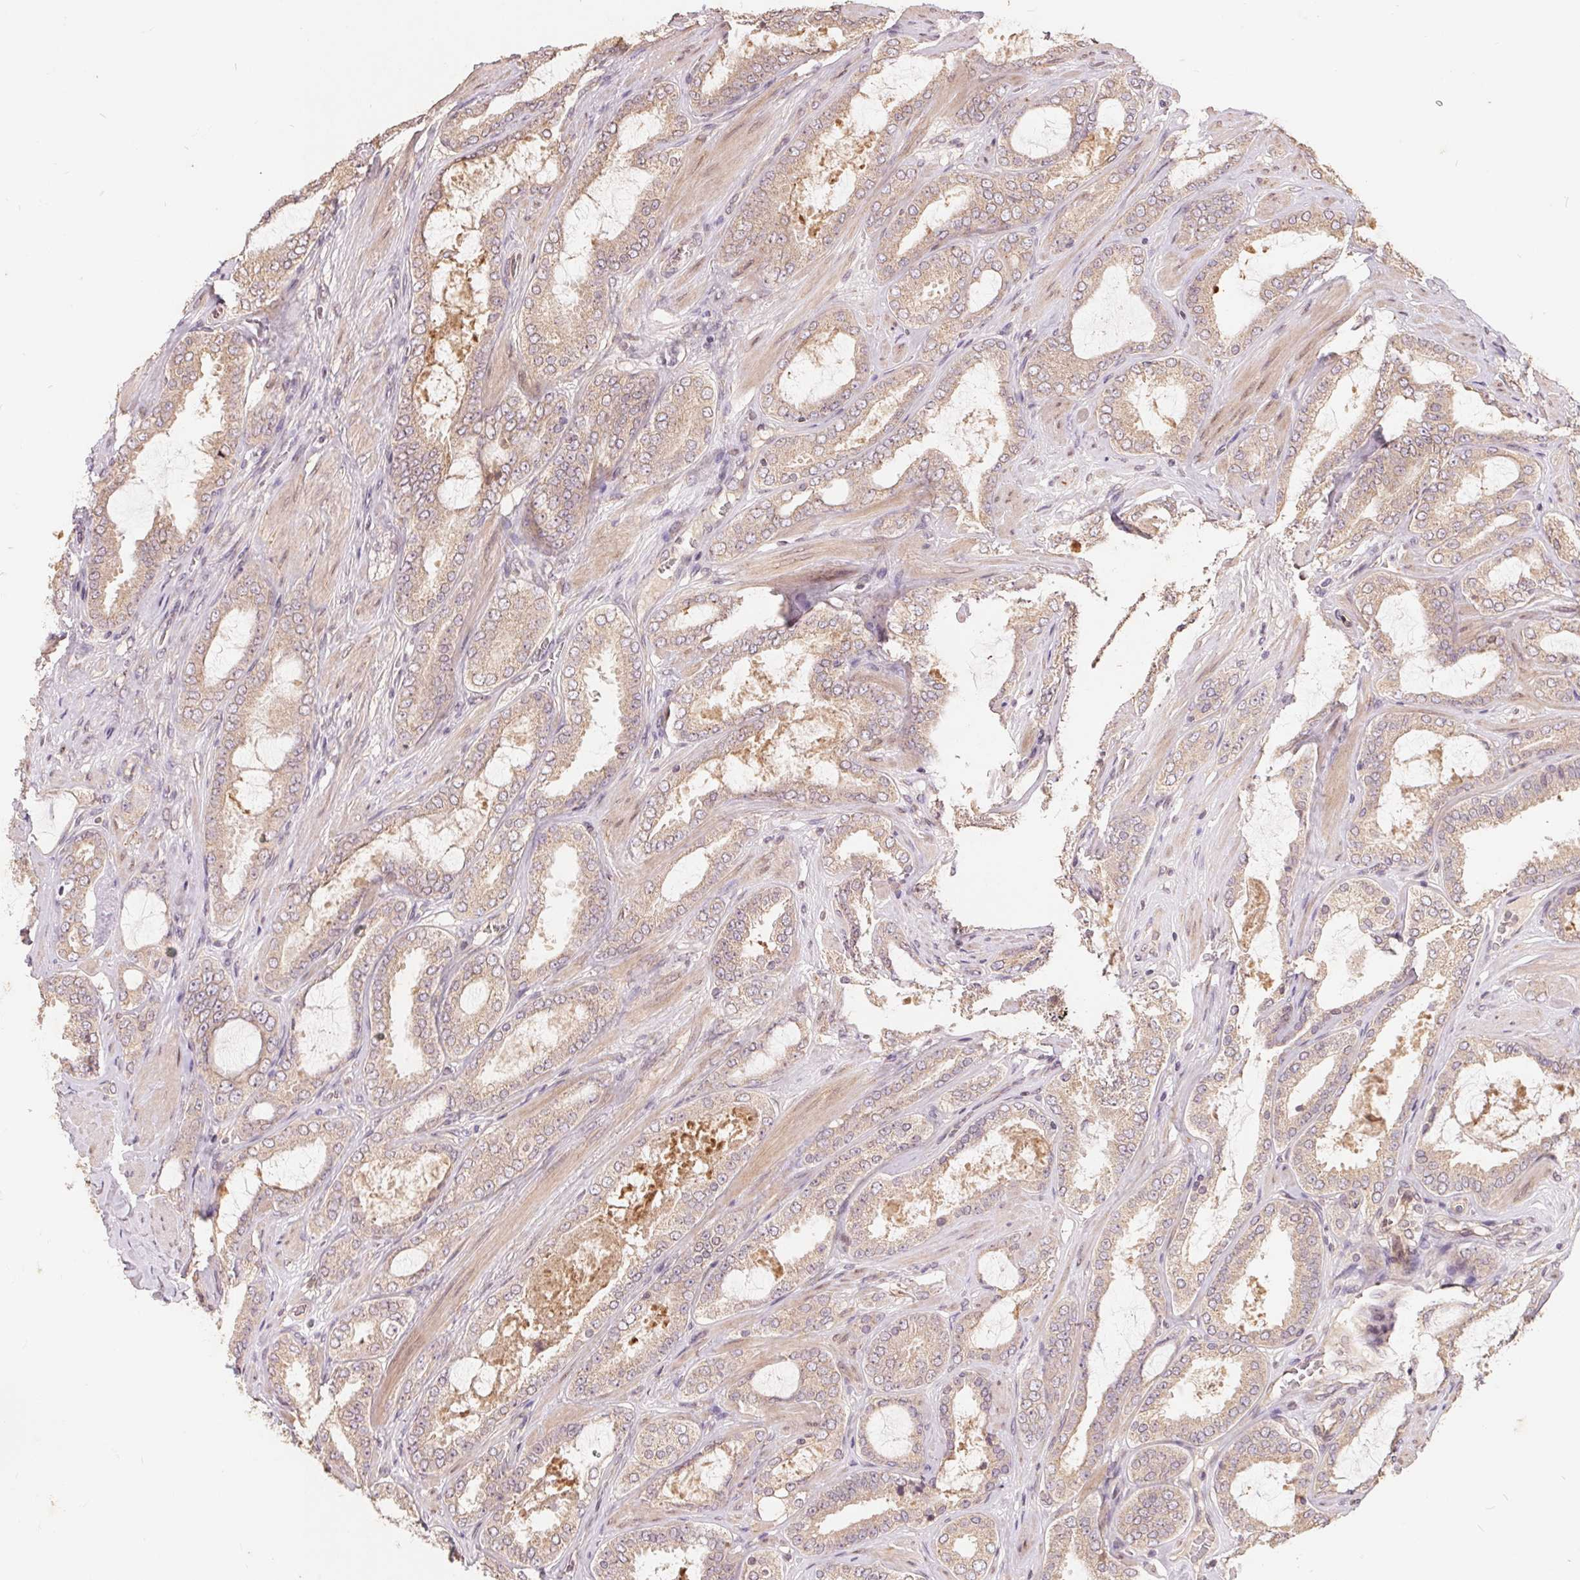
{"staining": {"intensity": "weak", "quantity": "25%-75%", "location": "cytoplasmic/membranous"}, "tissue": "prostate cancer", "cell_type": "Tumor cells", "image_type": "cancer", "snomed": [{"axis": "morphology", "description": "Adenocarcinoma, High grade"}, {"axis": "topography", "description": "Prostate"}], "caption": "The image shows staining of high-grade adenocarcinoma (prostate), revealing weak cytoplasmic/membranous protein staining (brown color) within tumor cells.", "gene": "CDIPT", "patient": {"sex": "male", "age": 63}}